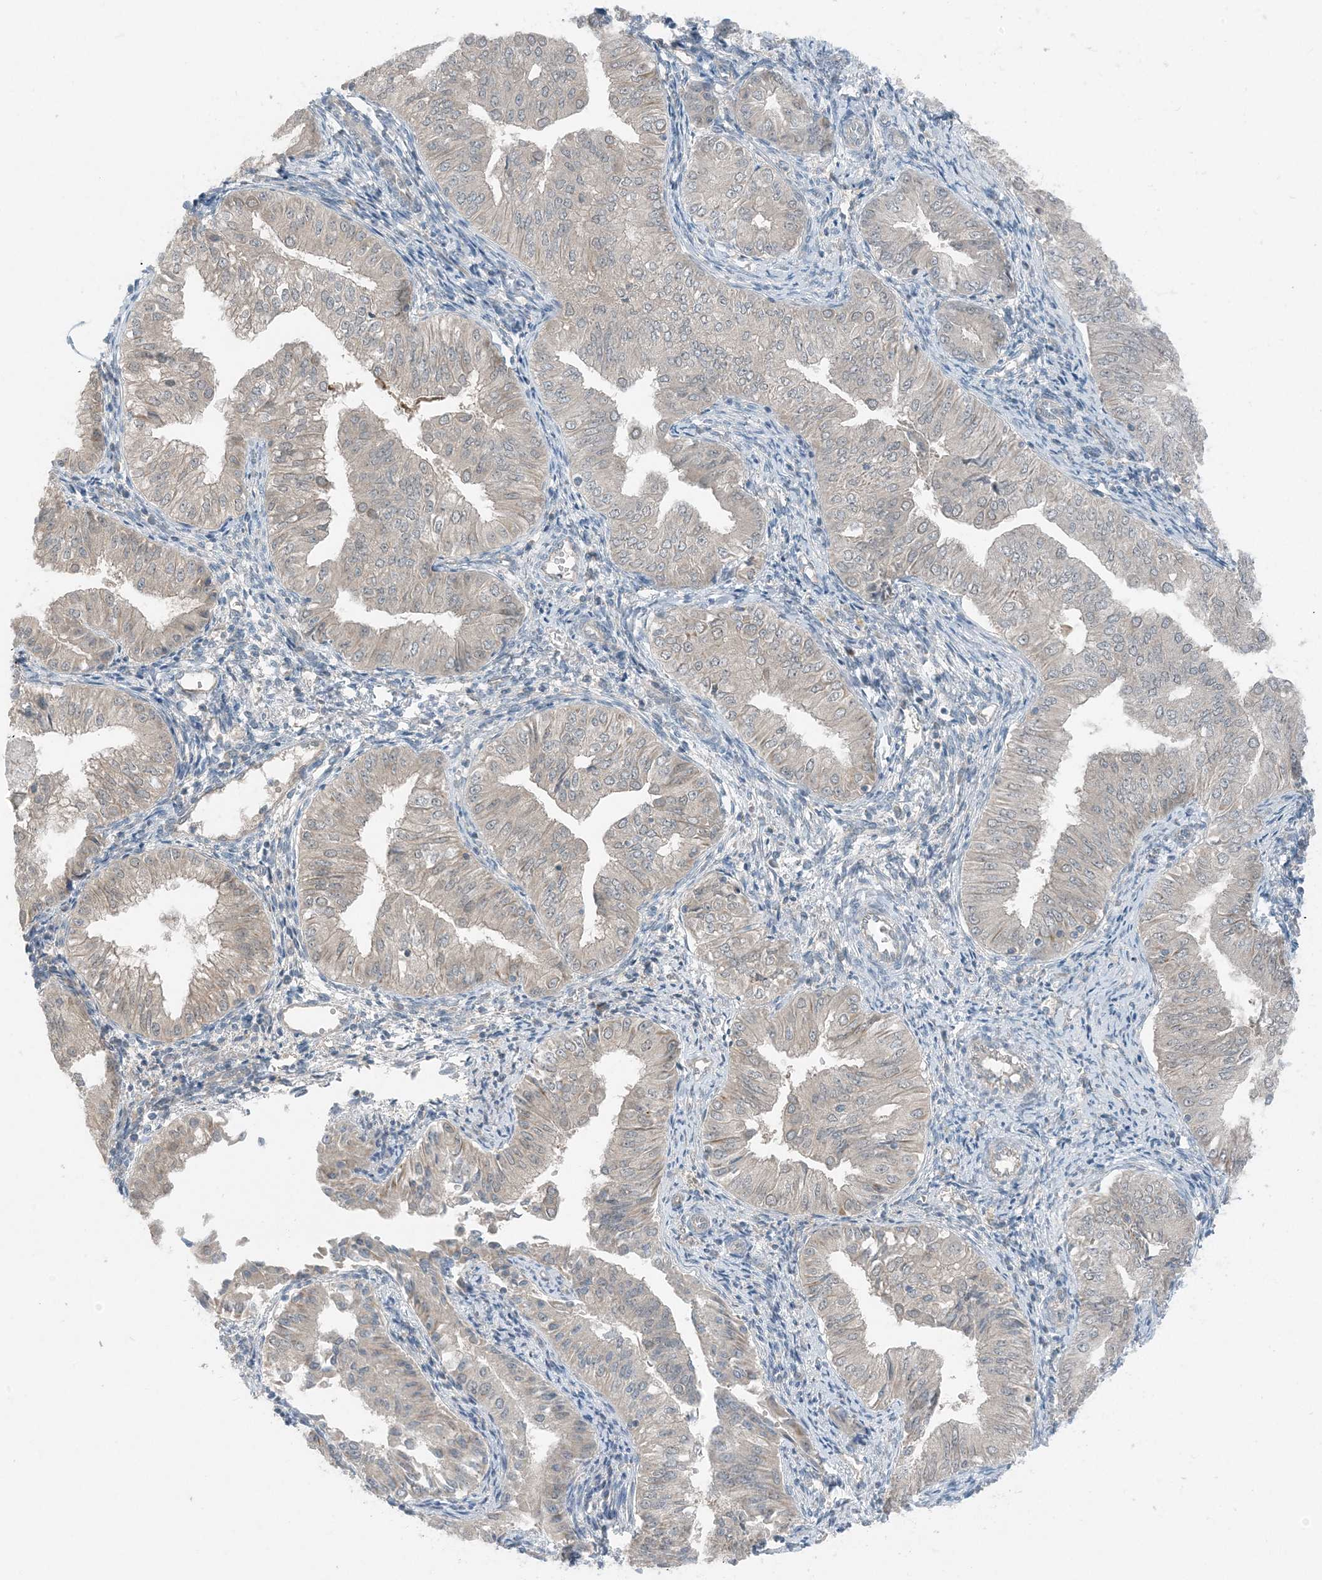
{"staining": {"intensity": "negative", "quantity": "none", "location": "none"}, "tissue": "endometrial cancer", "cell_type": "Tumor cells", "image_type": "cancer", "snomed": [{"axis": "morphology", "description": "Normal tissue, NOS"}, {"axis": "morphology", "description": "Adenocarcinoma, NOS"}, {"axis": "topography", "description": "Endometrium"}], "caption": "High power microscopy image of an immunohistochemistry histopathology image of endometrial cancer, revealing no significant staining in tumor cells. Nuclei are stained in blue.", "gene": "MITD1", "patient": {"sex": "female", "age": 53}}